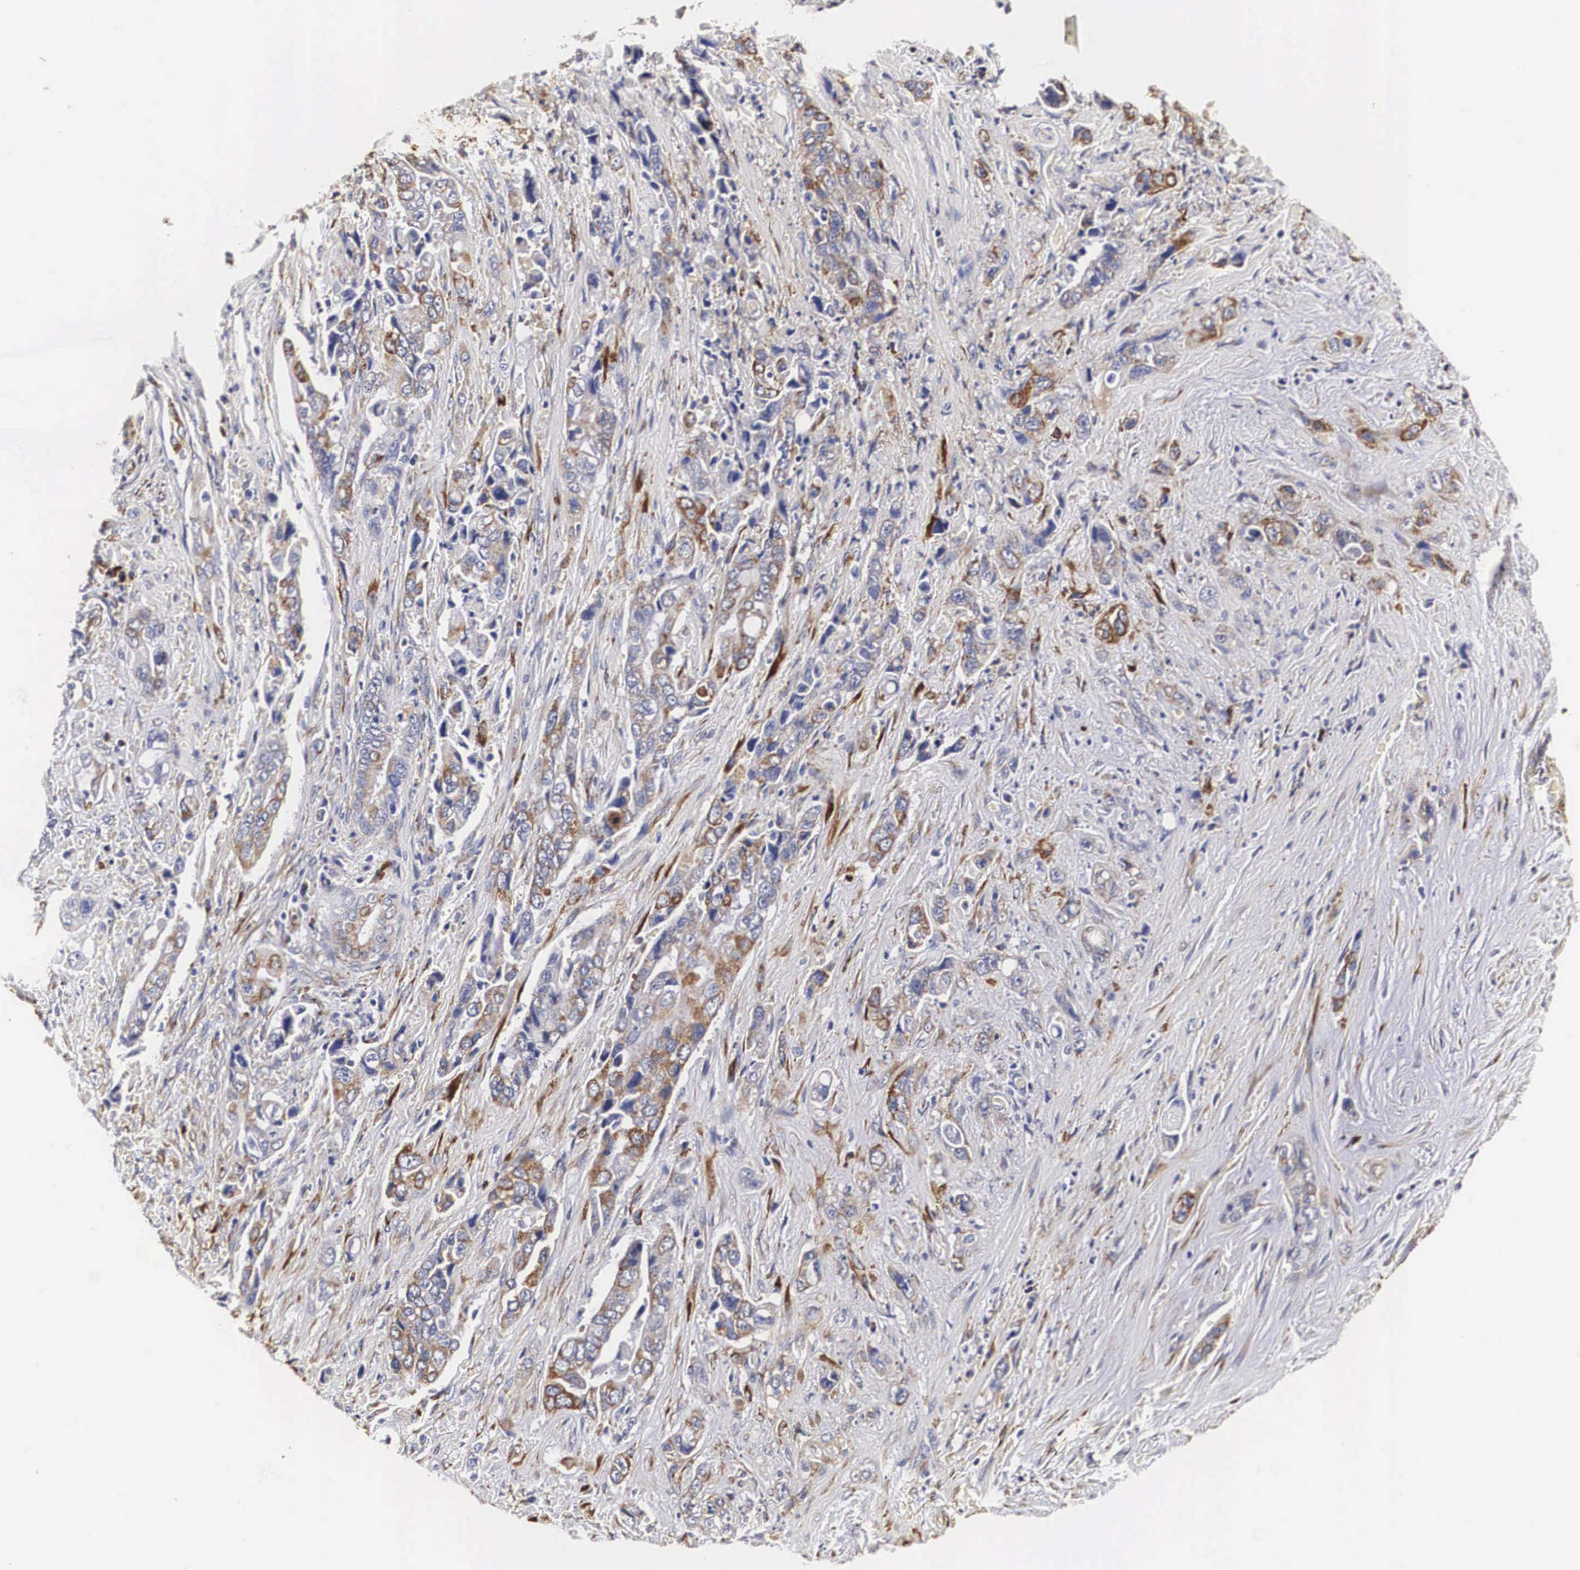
{"staining": {"intensity": "moderate", "quantity": ">75%", "location": "cytoplasmic/membranous"}, "tissue": "pancreatic cancer", "cell_type": "Tumor cells", "image_type": "cancer", "snomed": [{"axis": "morphology", "description": "Adenocarcinoma, NOS"}, {"axis": "topography", "description": "Pancreas"}], "caption": "High-power microscopy captured an immunohistochemistry image of pancreatic cancer (adenocarcinoma), revealing moderate cytoplasmic/membranous positivity in approximately >75% of tumor cells.", "gene": "CKAP4", "patient": {"sex": "male", "age": 69}}